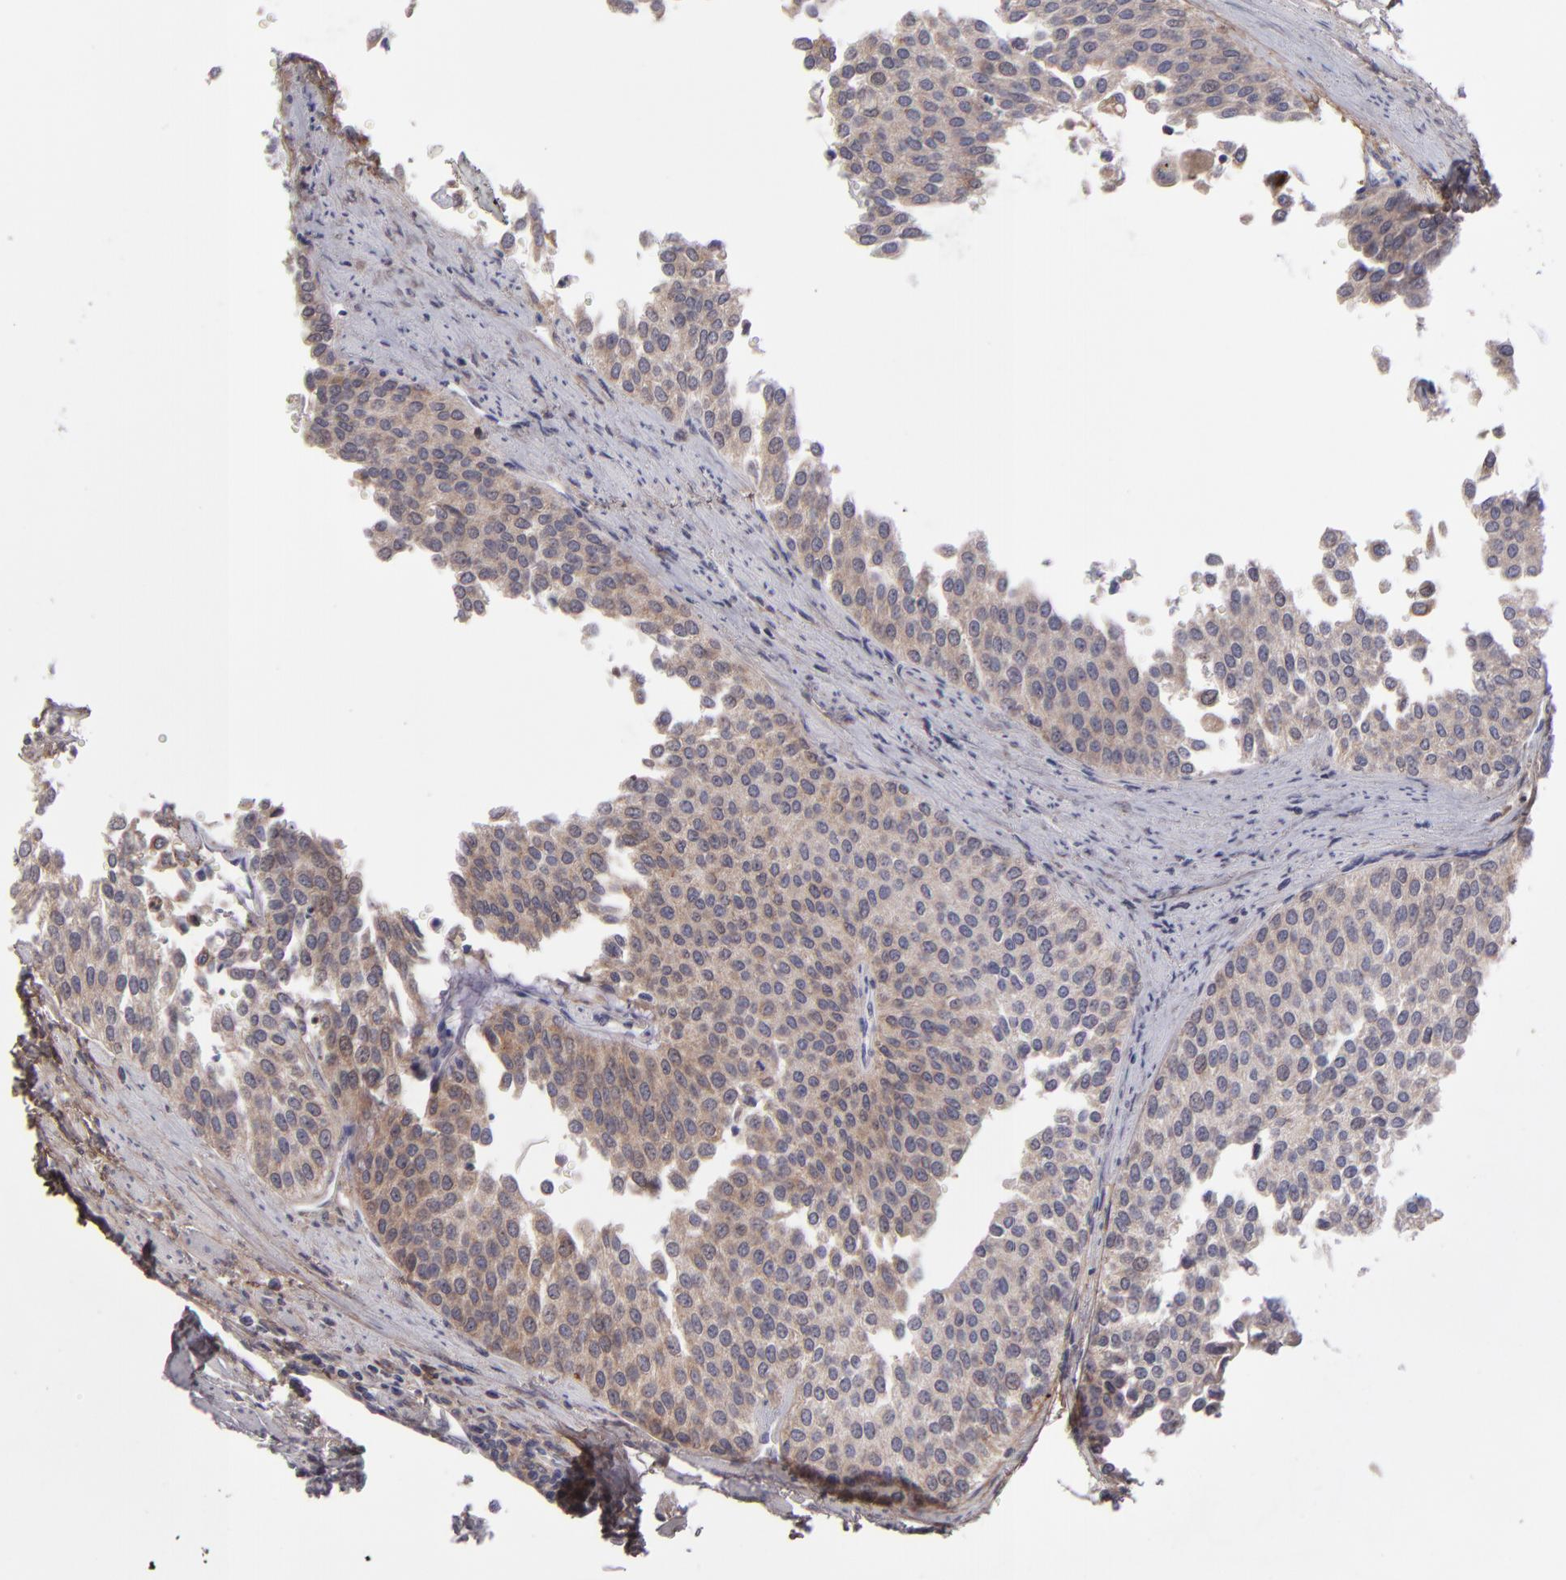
{"staining": {"intensity": "weak", "quantity": ">75%", "location": "cytoplasmic/membranous"}, "tissue": "urothelial cancer", "cell_type": "Tumor cells", "image_type": "cancer", "snomed": [{"axis": "morphology", "description": "Urothelial carcinoma, Low grade"}, {"axis": "topography", "description": "Urinary bladder"}], "caption": "Brown immunohistochemical staining in human urothelial carcinoma (low-grade) shows weak cytoplasmic/membranous staining in approximately >75% of tumor cells.", "gene": "IL12A", "patient": {"sex": "female", "age": 73}}